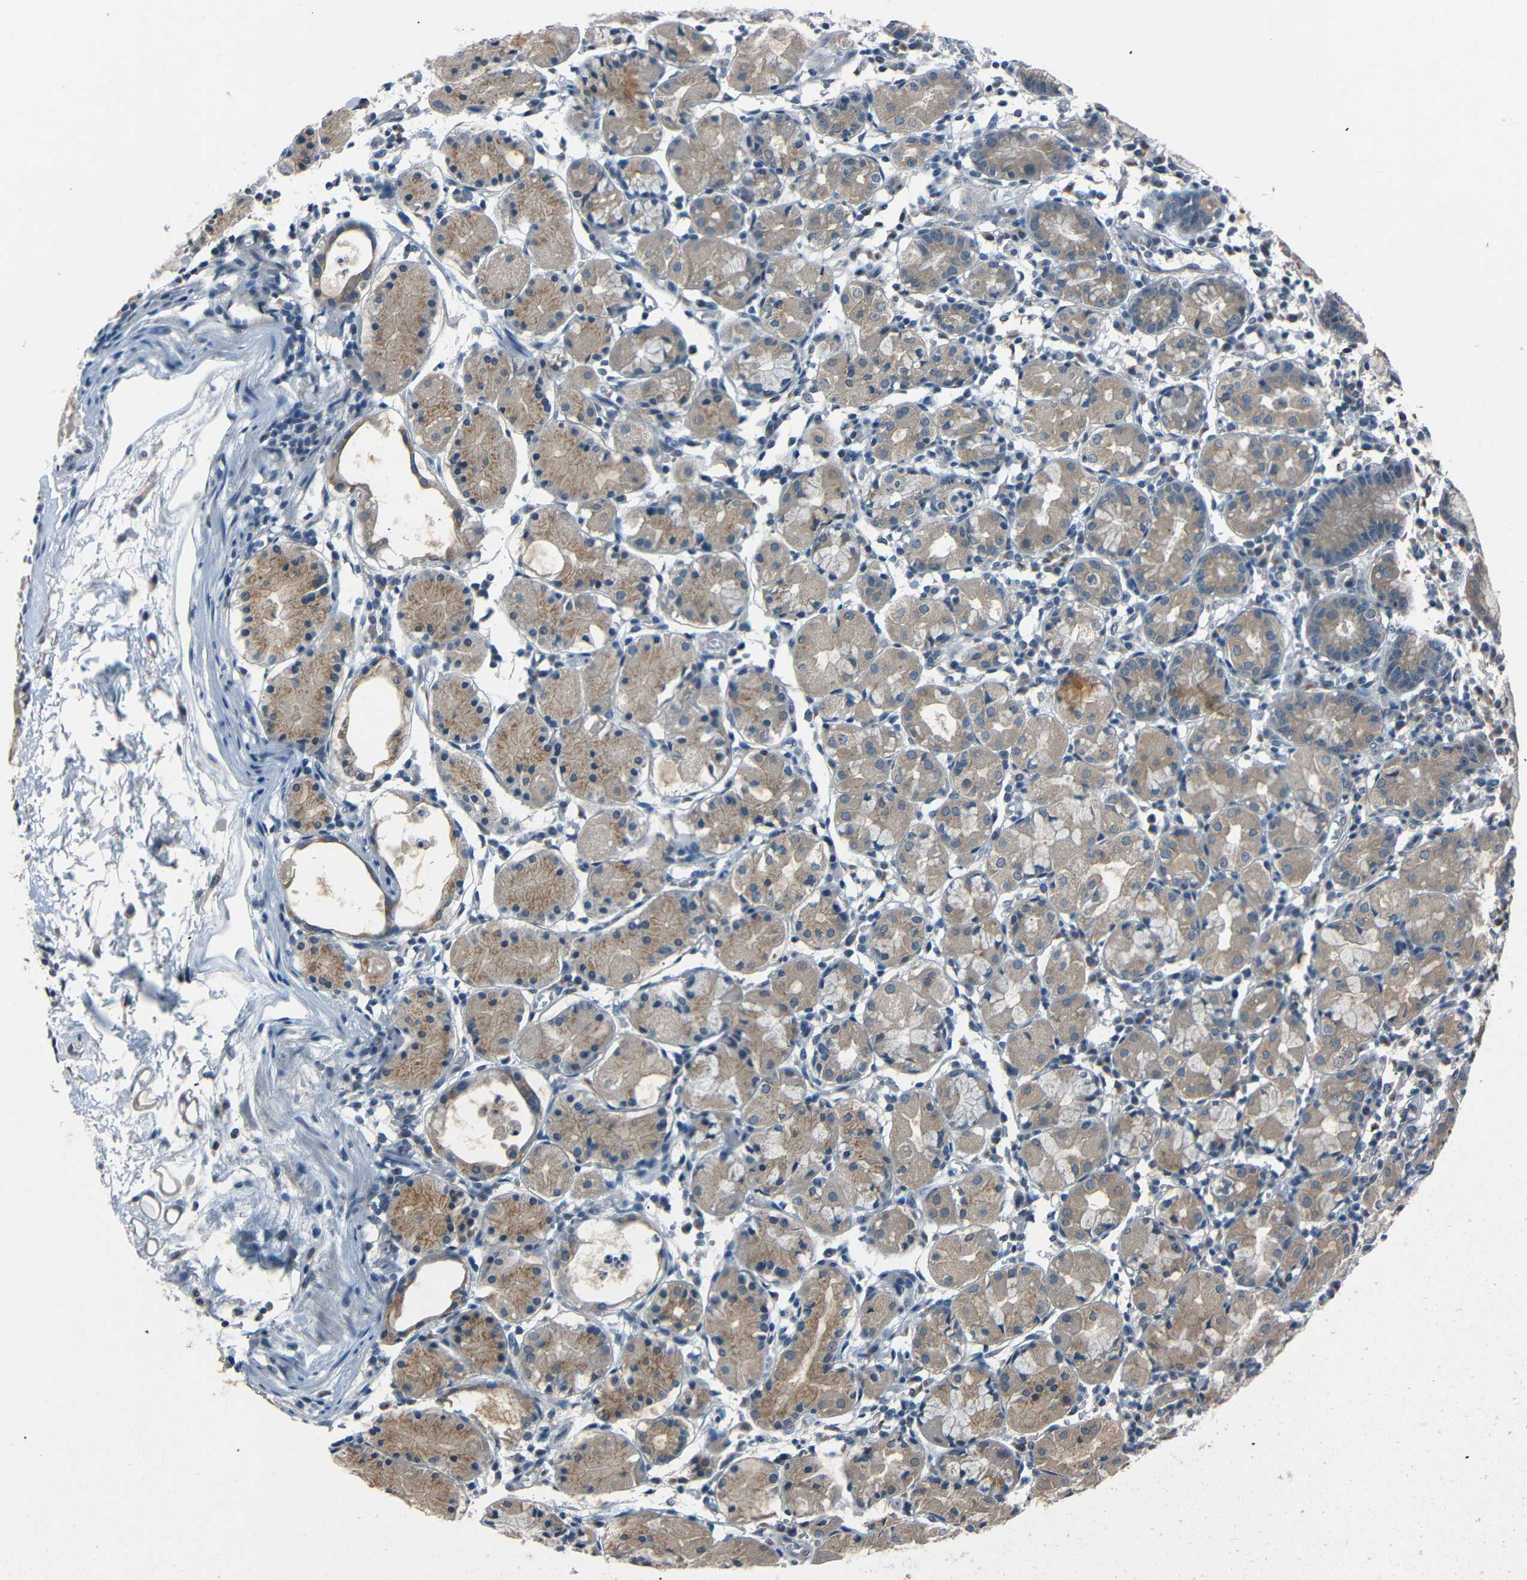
{"staining": {"intensity": "moderate", "quantity": ">75%", "location": "cytoplasmic/membranous"}, "tissue": "stomach", "cell_type": "Glandular cells", "image_type": "normal", "snomed": [{"axis": "morphology", "description": "Normal tissue, NOS"}, {"axis": "topography", "description": "Stomach"}, {"axis": "topography", "description": "Stomach, lower"}], "caption": "IHC (DAB (3,3'-diaminobenzidine)) staining of benign human stomach displays moderate cytoplasmic/membranous protein positivity in approximately >75% of glandular cells.", "gene": "AKAP9", "patient": {"sex": "female", "age": 75}}